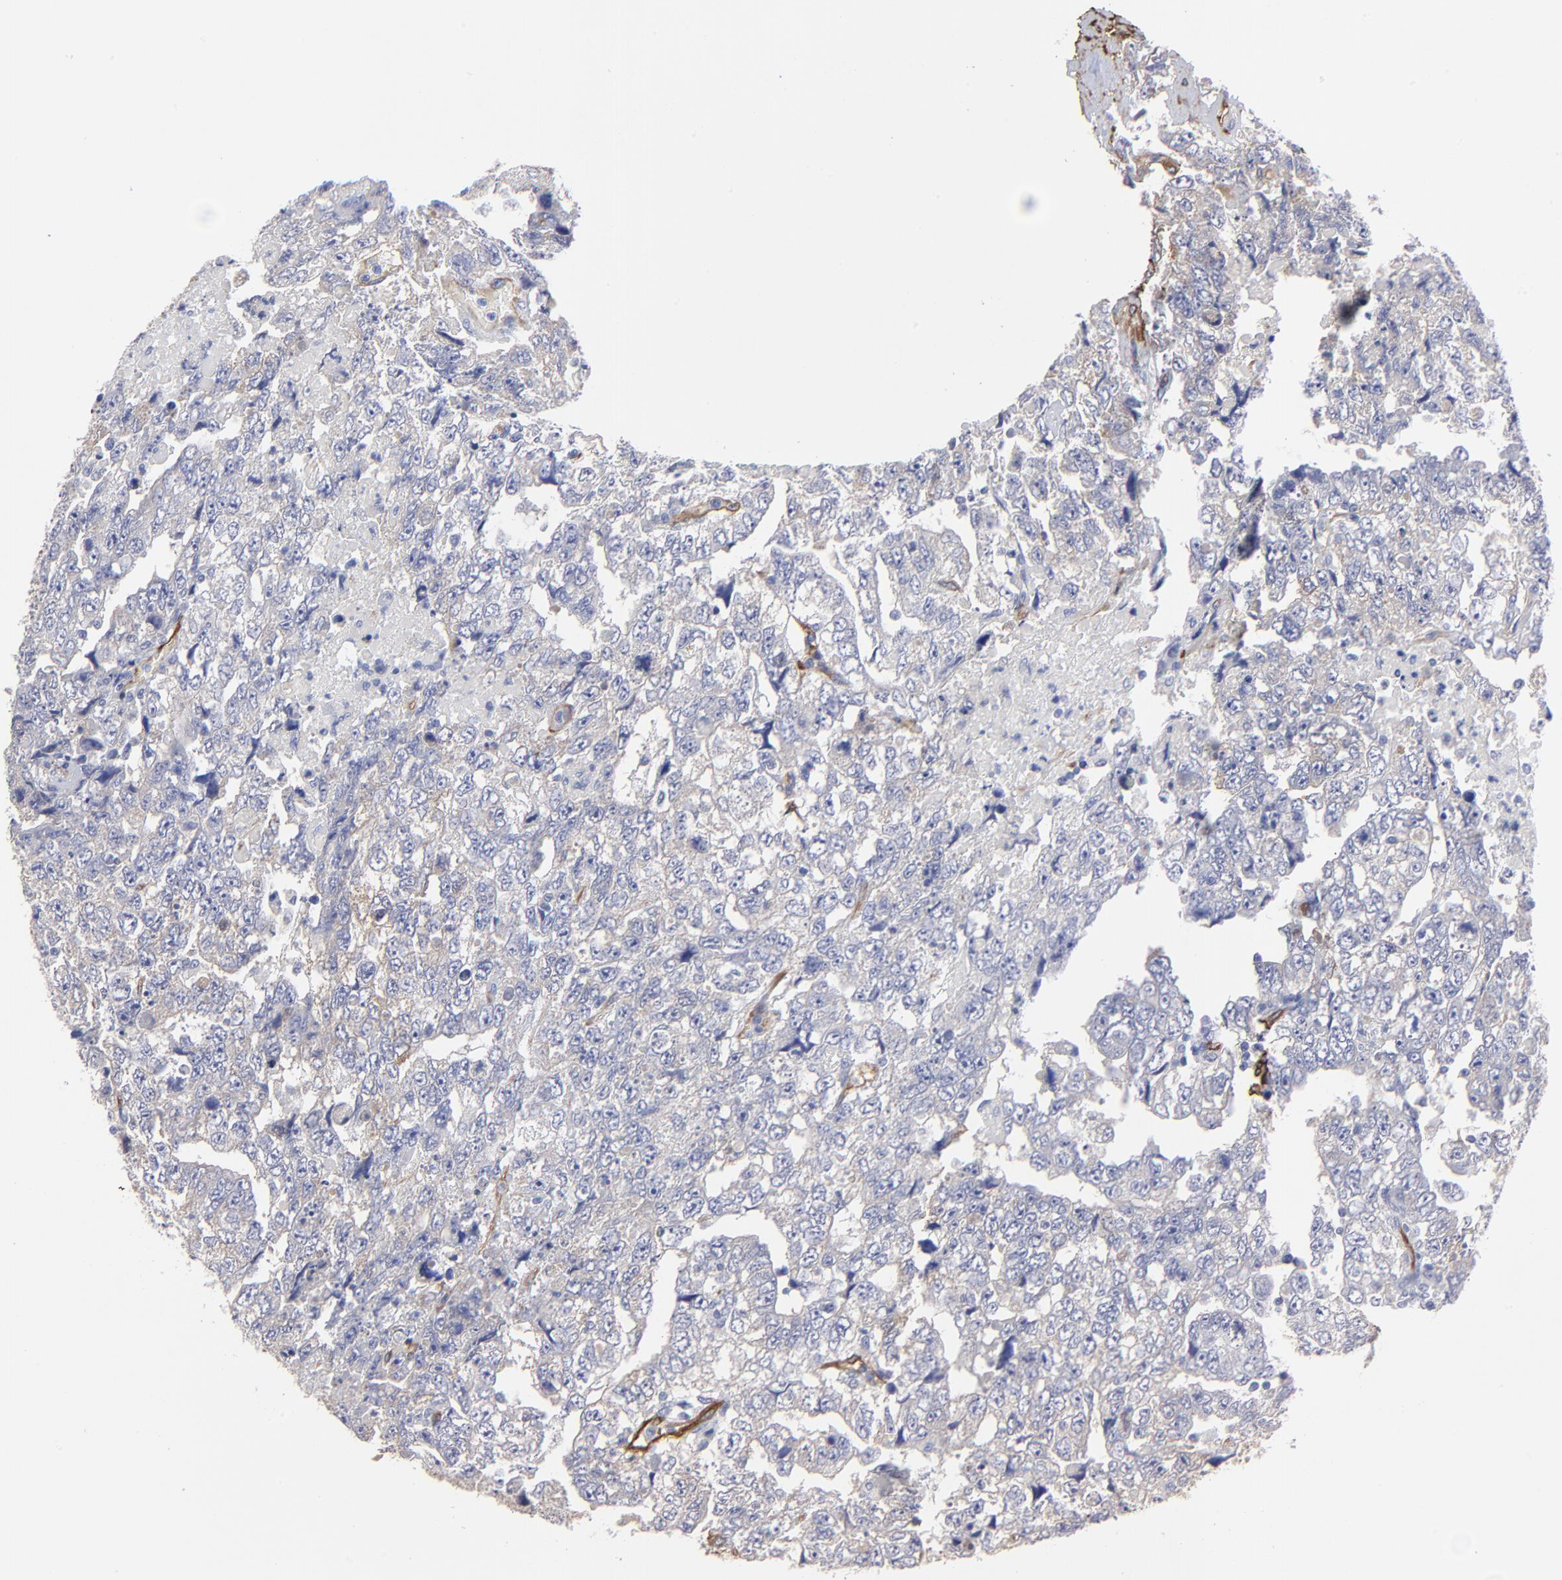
{"staining": {"intensity": "negative", "quantity": "none", "location": "none"}, "tissue": "testis cancer", "cell_type": "Tumor cells", "image_type": "cancer", "snomed": [{"axis": "morphology", "description": "Carcinoma, Embryonal, NOS"}, {"axis": "topography", "description": "Testis"}], "caption": "DAB (3,3'-diaminobenzidine) immunohistochemical staining of human testis cancer displays no significant expression in tumor cells.", "gene": "CILP", "patient": {"sex": "male", "age": 36}}